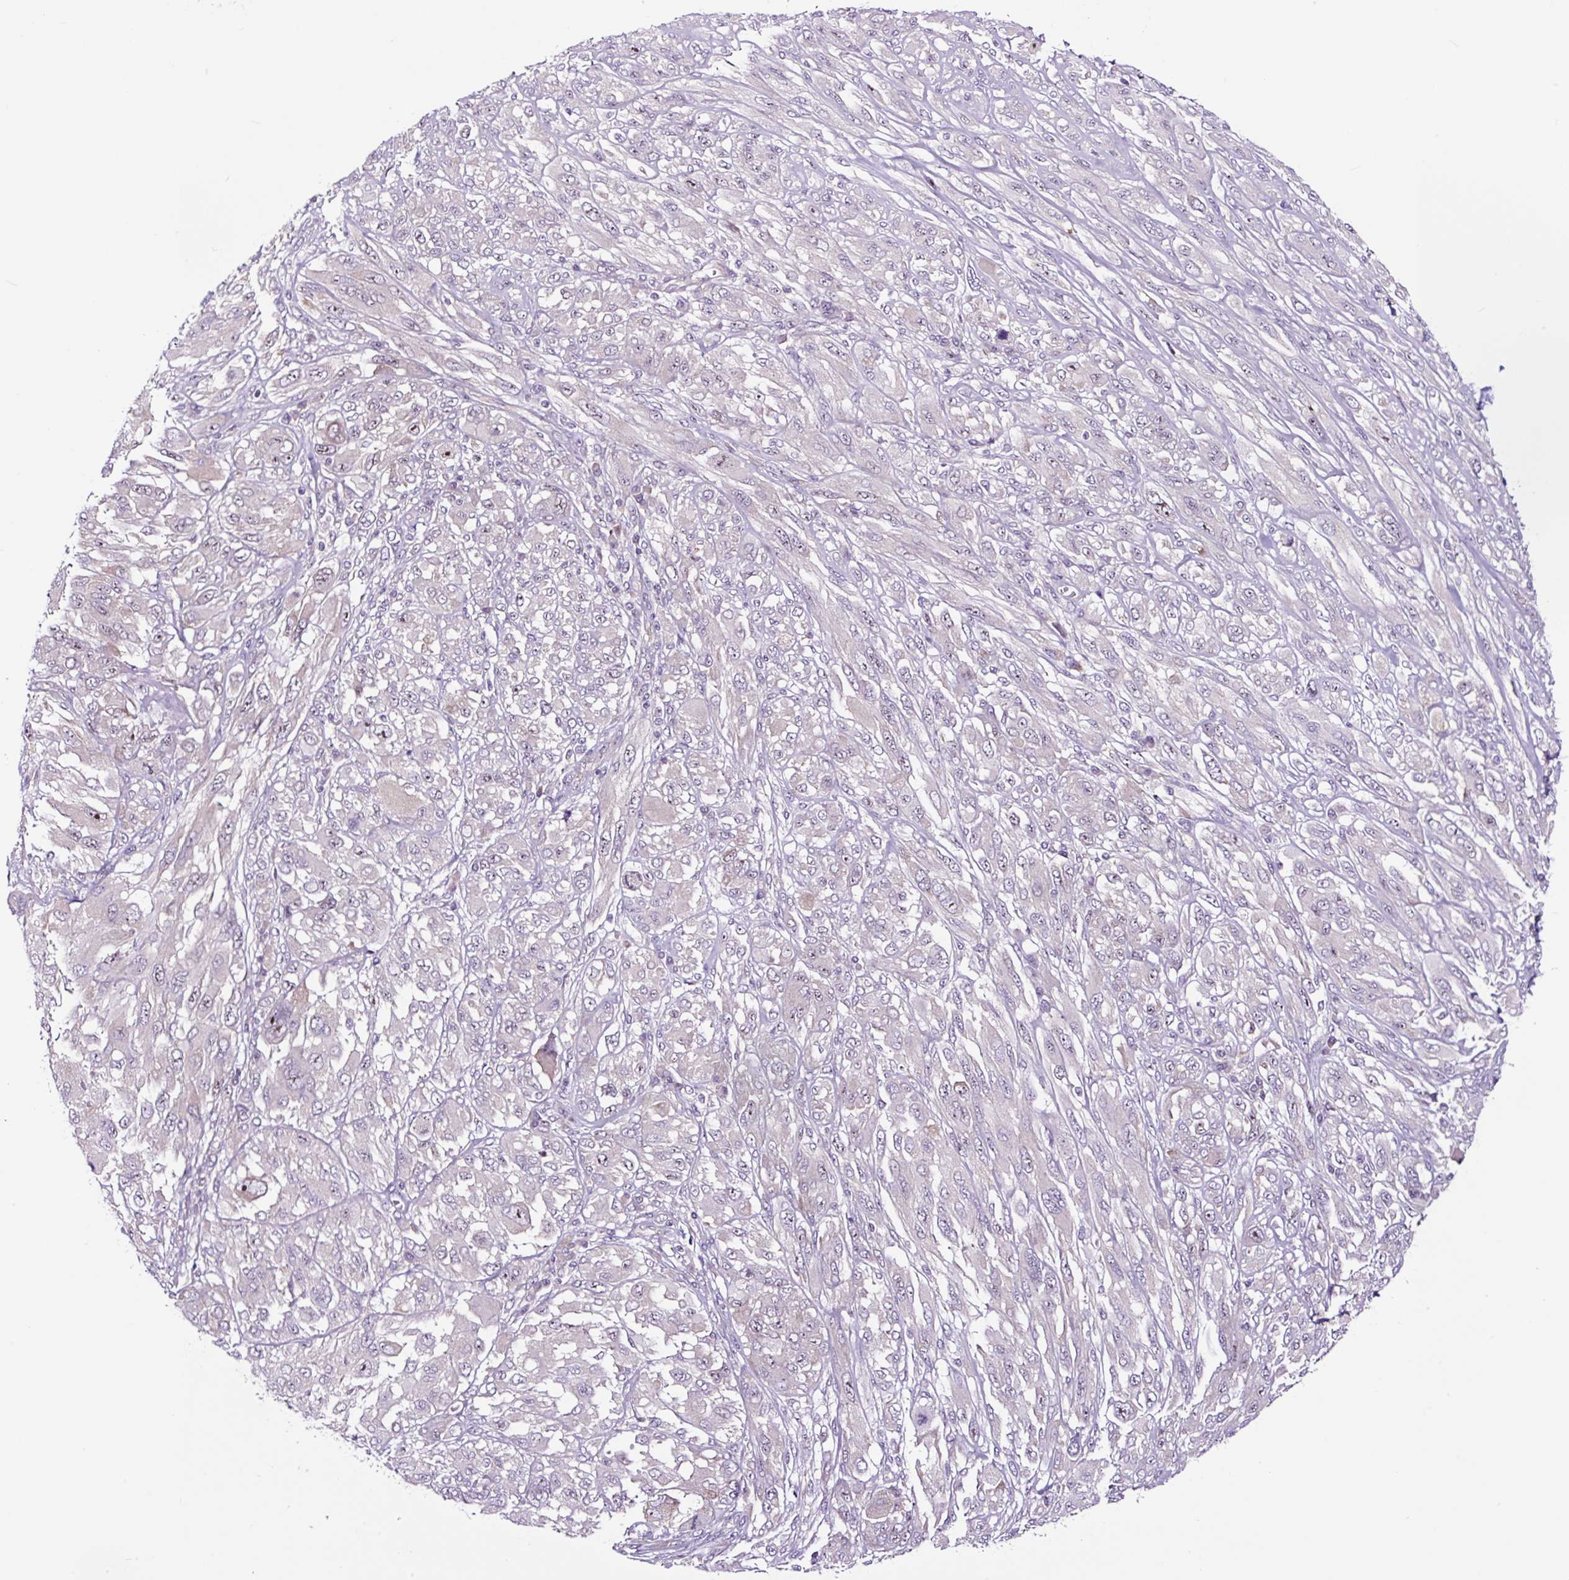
{"staining": {"intensity": "negative", "quantity": "none", "location": "none"}, "tissue": "melanoma", "cell_type": "Tumor cells", "image_type": "cancer", "snomed": [{"axis": "morphology", "description": "Malignant melanoma, NOS"}, {"axis": "topography", "description": "Skin"}], "caption": "Micrograph shows no protein positivity in tumor cells of malignant melanoma tissue.", "gene": "NOM1", "patient": {"sex": "female", "age": 91}}